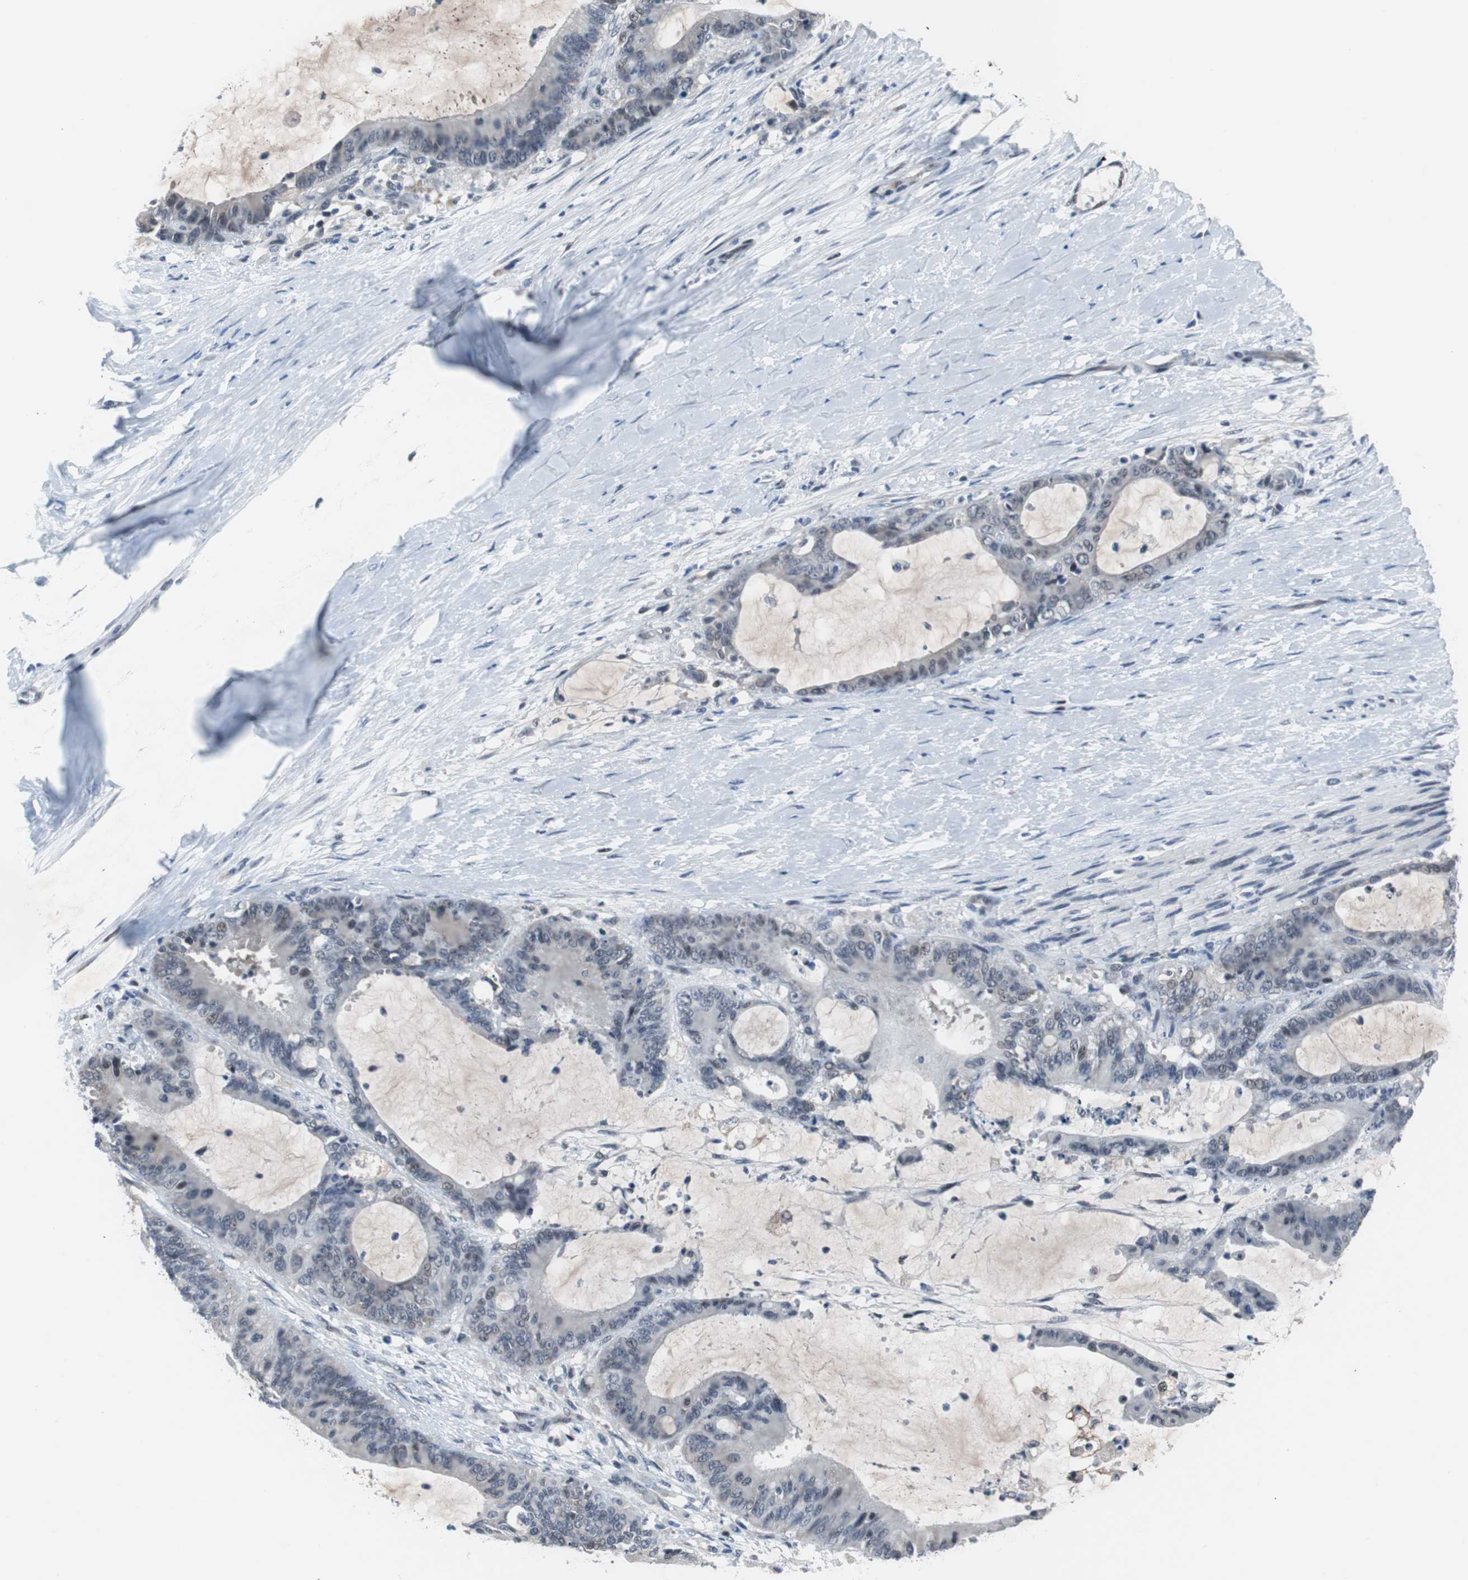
{"staining": {"intensity": "weak", "quantity": "<25%", "location": "nuclear"}, "tissue": "liver cancer", "cell_type": "Tumor cells", "image_type": "cancer", "snomed": [{"axis": "morphology", "description": "Cholangiocarcinoma"}, {"axis": "topography", "description": "Liver"}], "caption": "Liver cancer (cholangiocarcinoma) stained for a protein using immunohistochemistry (IHC) demonstrates no positivity tumor cells.", "gene": "TP63", "patient": {"sex": "female", "age": 73}}